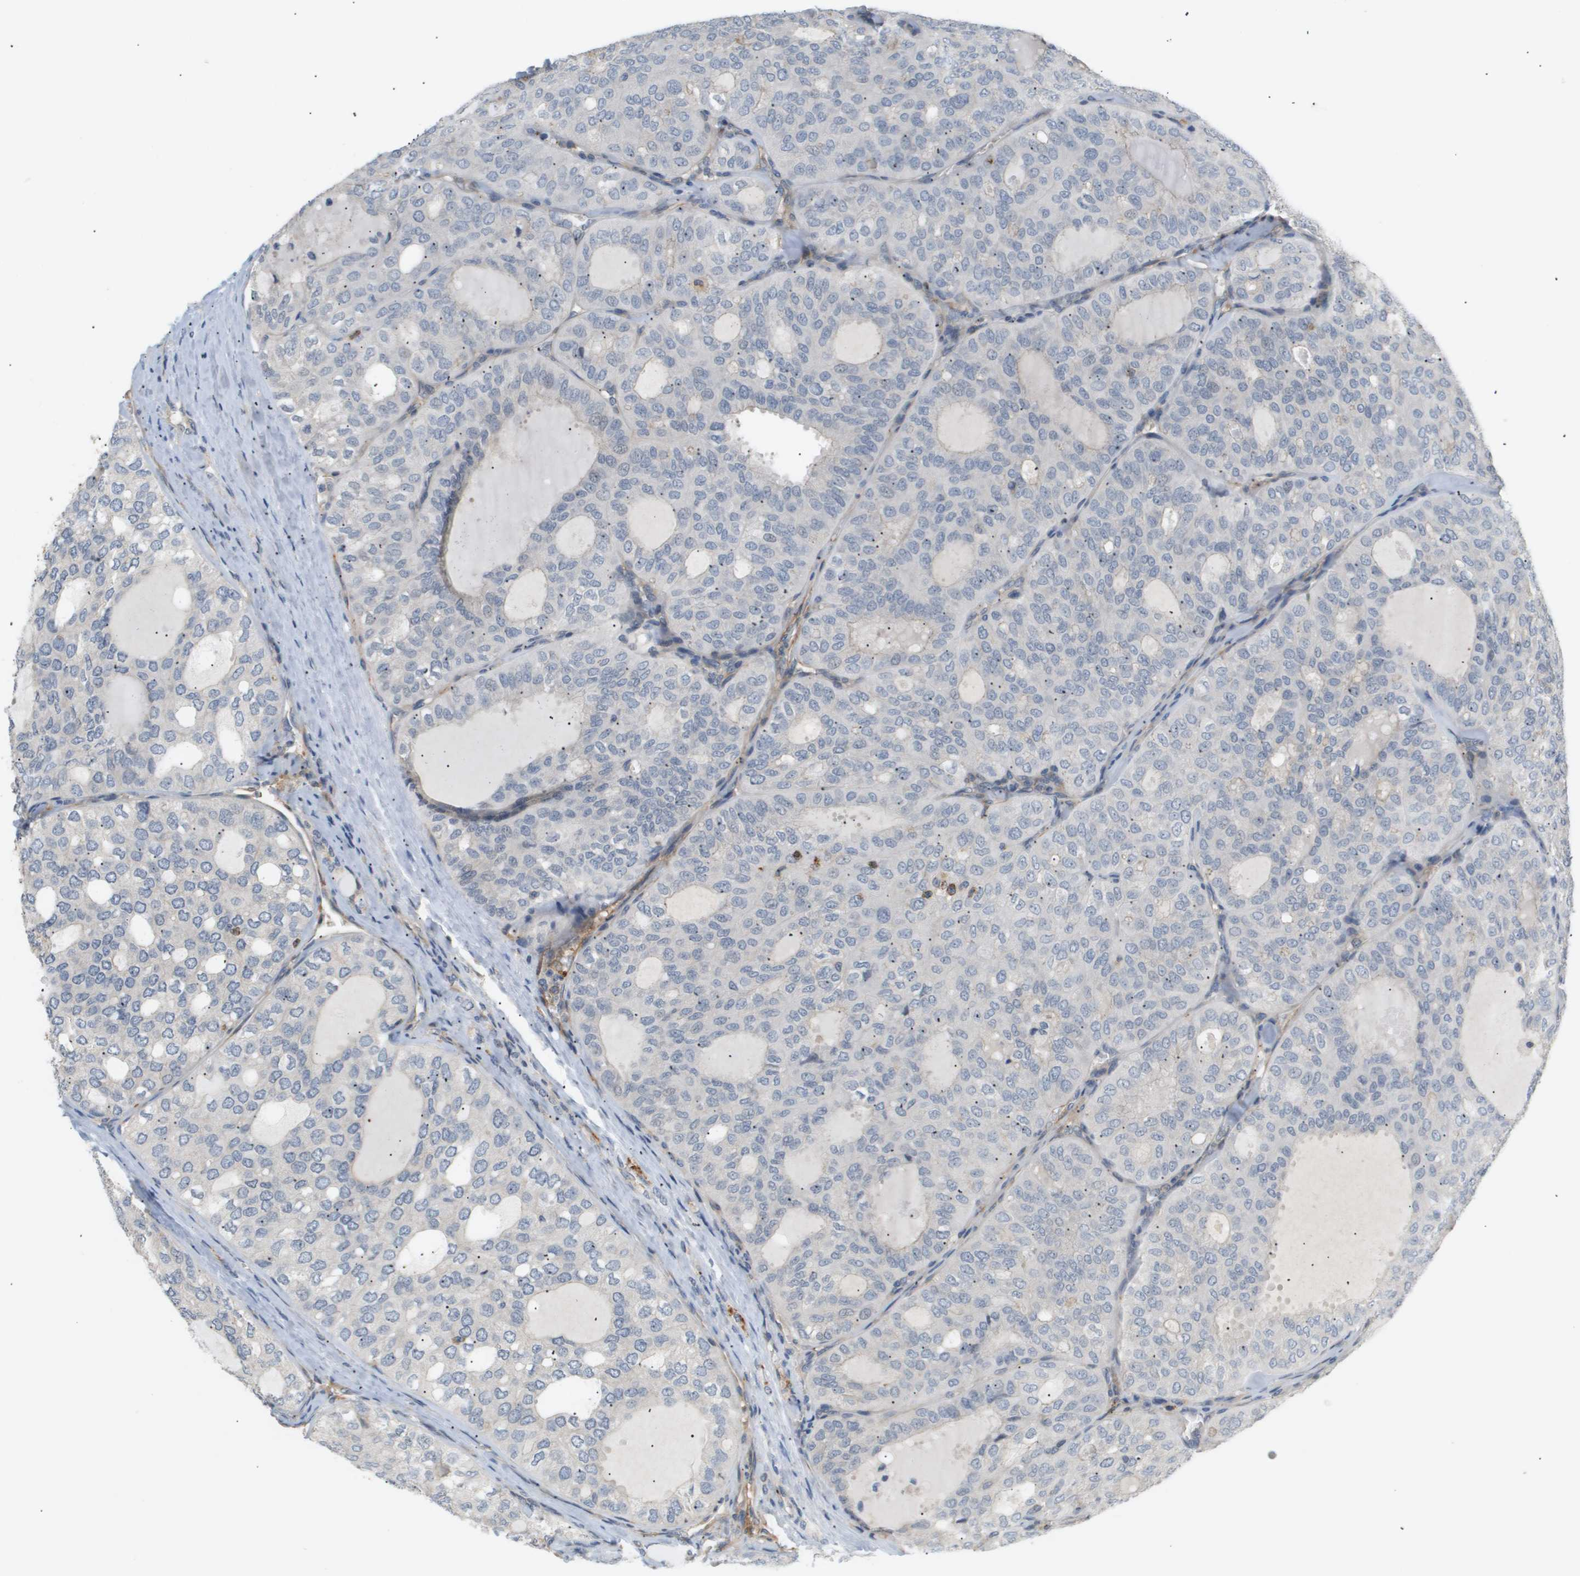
{"staining": {"intensity": "negative", "quantity": "none", "location": "none"}, "tissue": "thyroid cancer", "cell_type": "Tumor cells", "image_type": "cancer", "snomed": [{"axis": "morphology", "description": "Follicular adenoma carcinoma, NOS"}, {"axis": "topography", "description": "Thyroid gland"}], "caption": "An immunohistochemistry photomicrograph of thyroid cancer (follicular adenoma carcinoma) is shown. There is no staining in tumor cells of thyroid cancer (follicular adenoma carcinoma).", "gene": "CORO2B", "patient": {"sex": "male", "age": 75}}